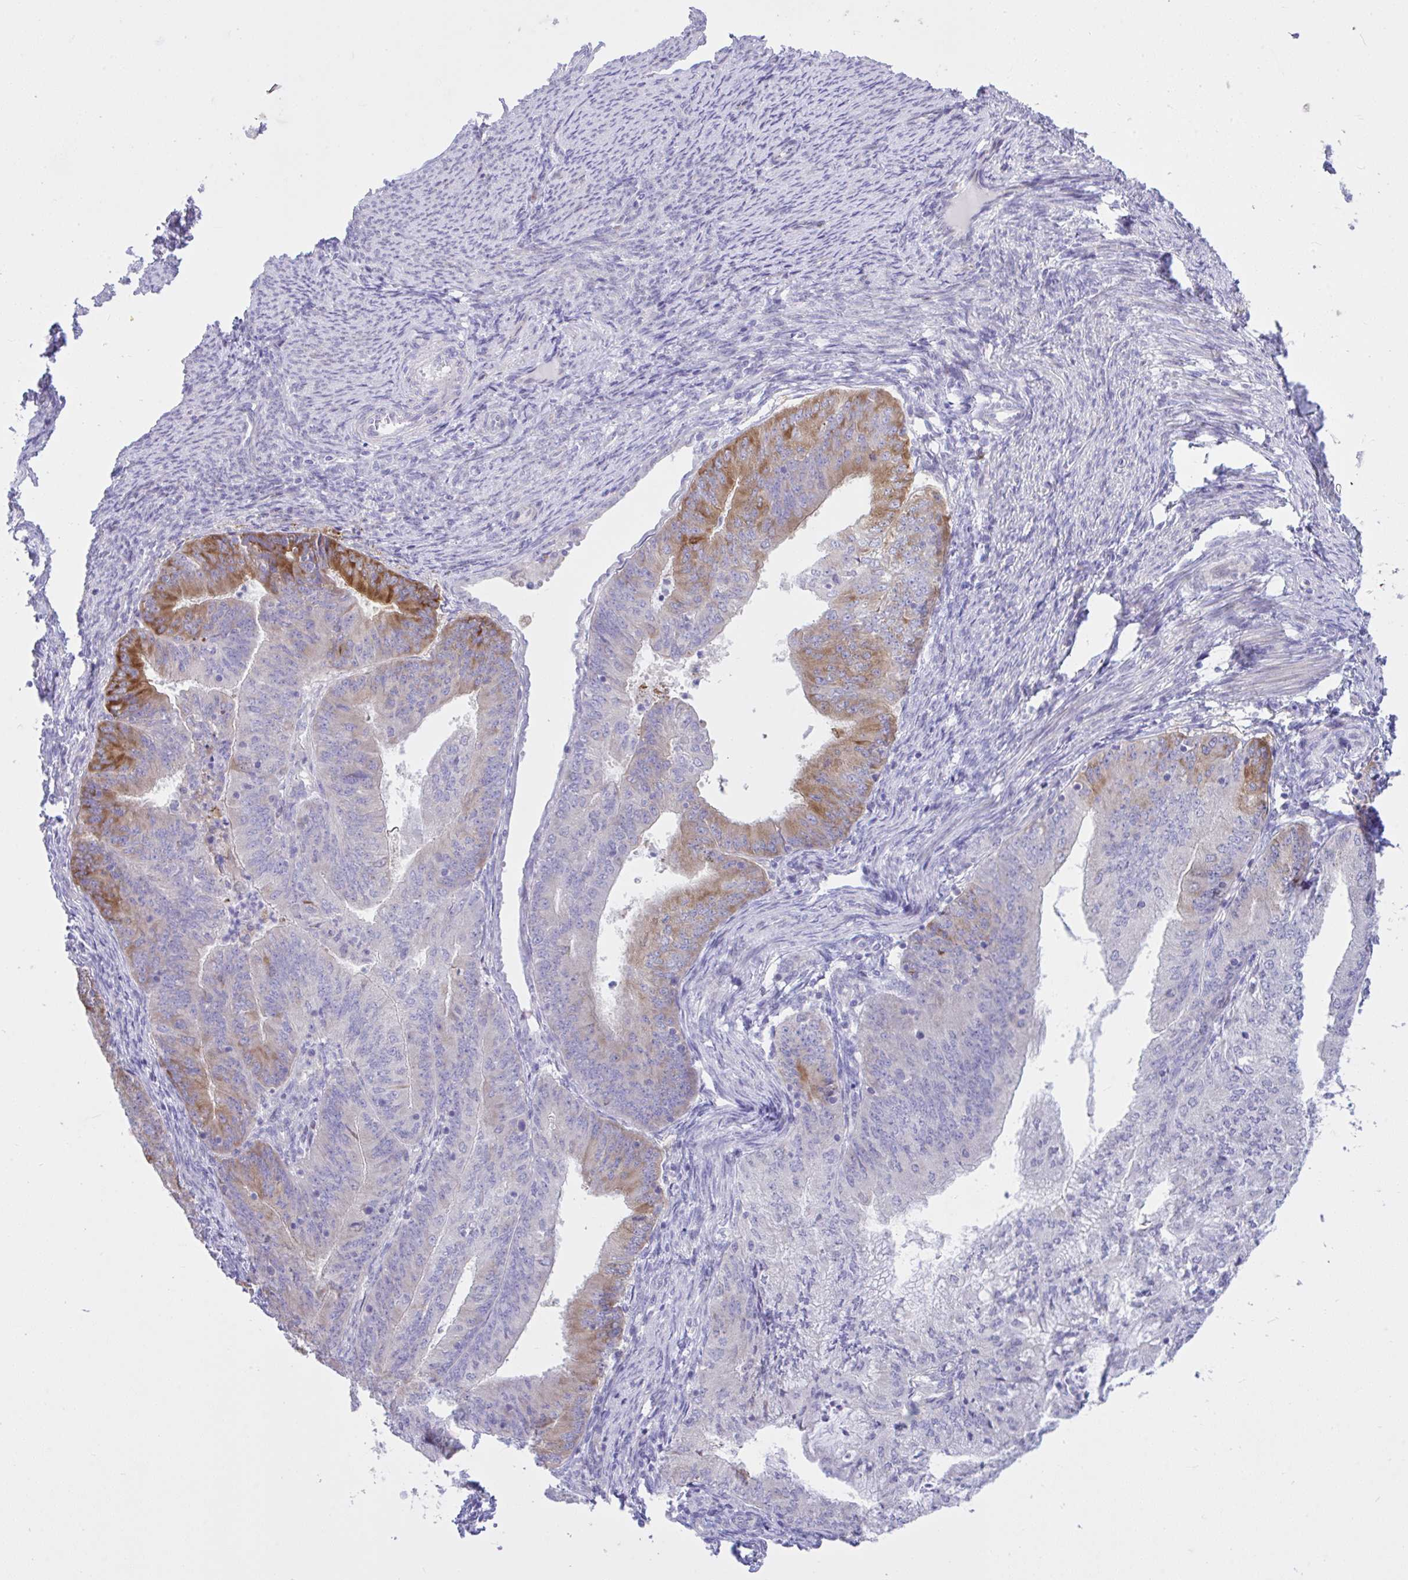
{"staining": {"intensity": "moderate", "quantity": "<25%", "location": "cytoplasmic/membranous"}, "tissue": "endometrial cancer", "cell_type": "Tumor cells", "image_type": "cancer", "snomed": [{"axis": "morphology", "description": "Adenocarcinoma, NOS"}, {"axis": "topography", "description": "Endometrium"}], "caption": "DAB (3,3'-diaminobenzidine) immunohistochemical staining of adenocarcinoma (endometrial) reveals moderate cytoplasmic/membranous protein expression in approximately <25% of tumor cells.", "gene": "EEF1A2", "patient": {"sex": "female", "age": 57}}